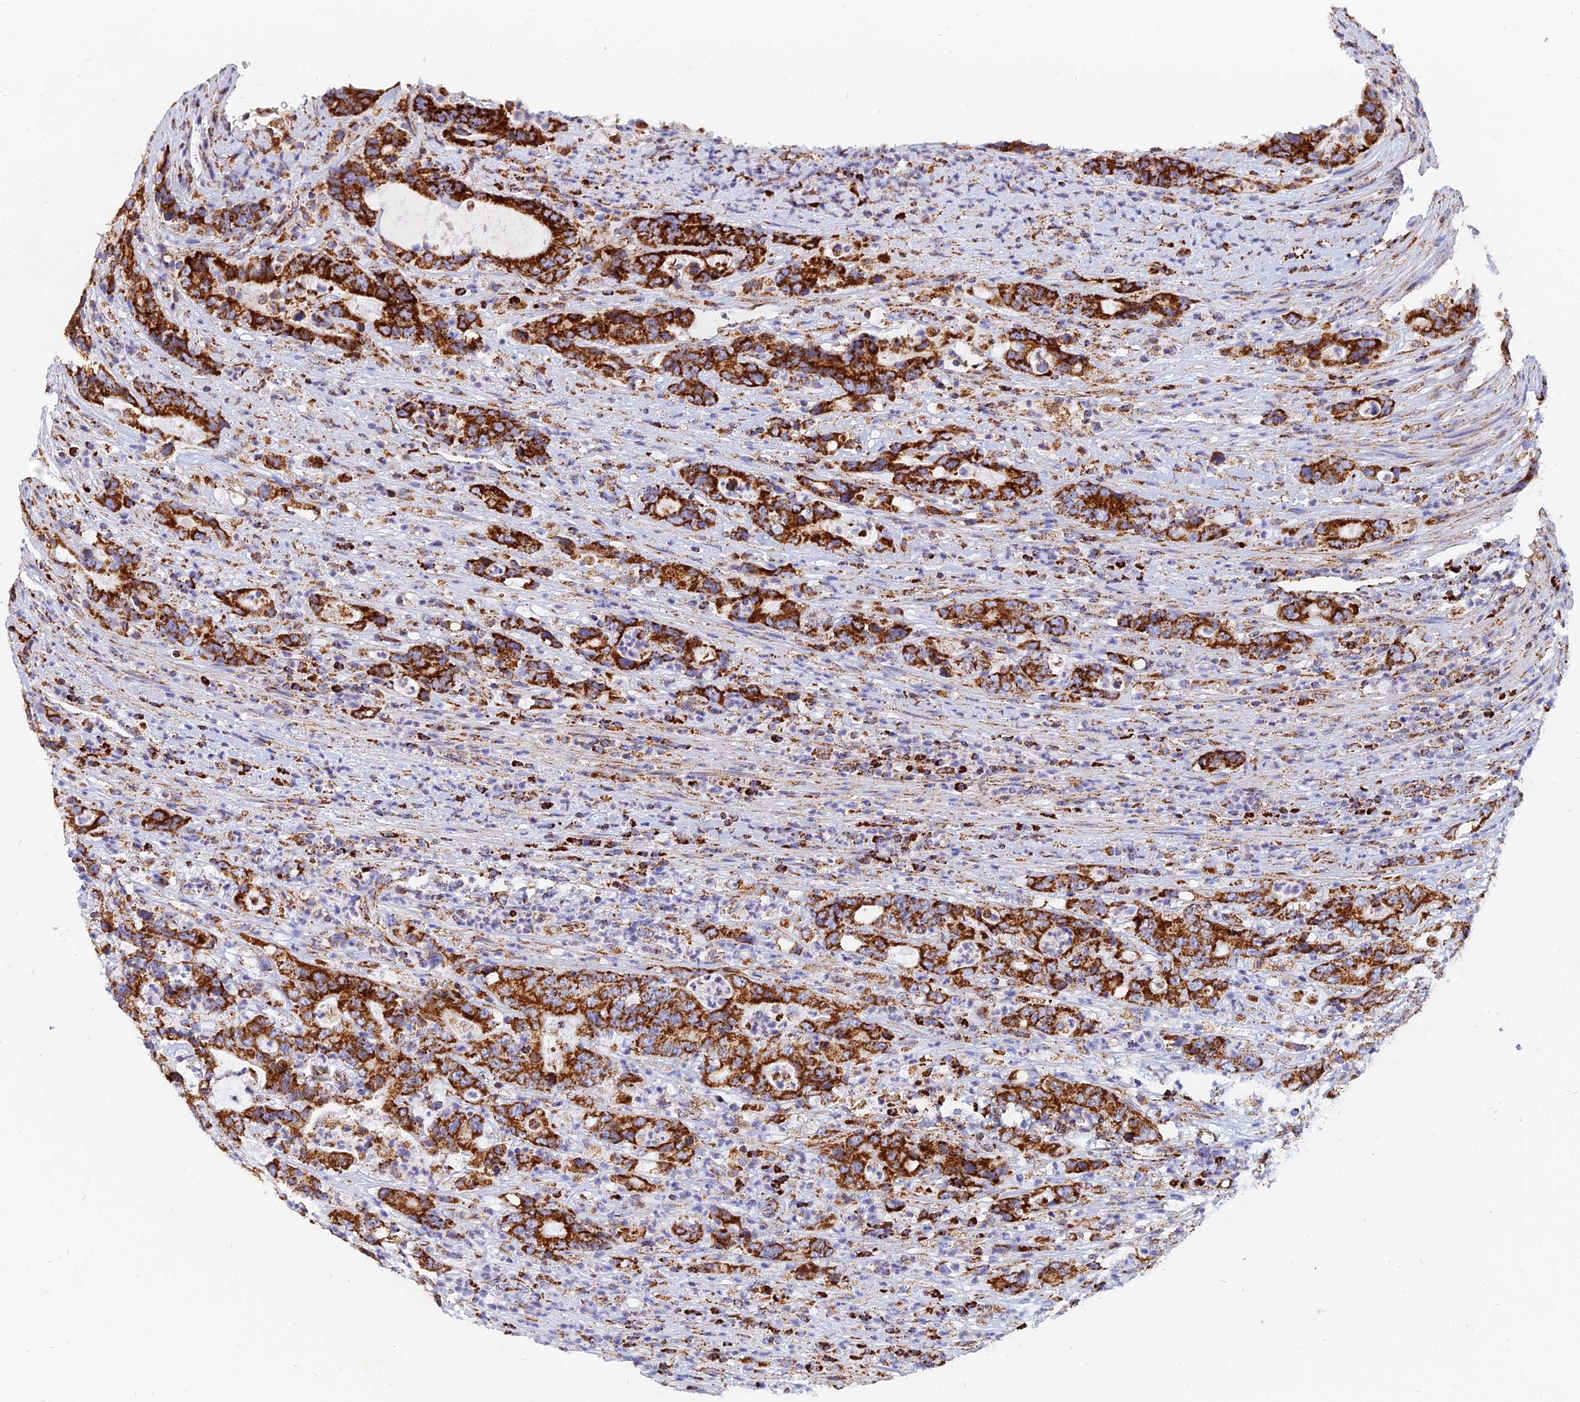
{"staining": {"intensity": "strong", "quantity": ">75%", "location": "cytoplasmic/membranous"}, "tissue": "colorectal cancer", "cell_type": "Tumor cells", "image_type": "cancer", "snomed": [{"axis": "morphology", "description": "Adenocarcinoma, NOS"}, {"axis": "topography", "description": "Colon"}], "caption": "Strong cytoplasmic/membranous positivity is present in approximately >75% of tumor cells in colorectal adenocarcinoma.", "gene": "NDUFB6", "patient": {"sex": "female", "age": 75}}